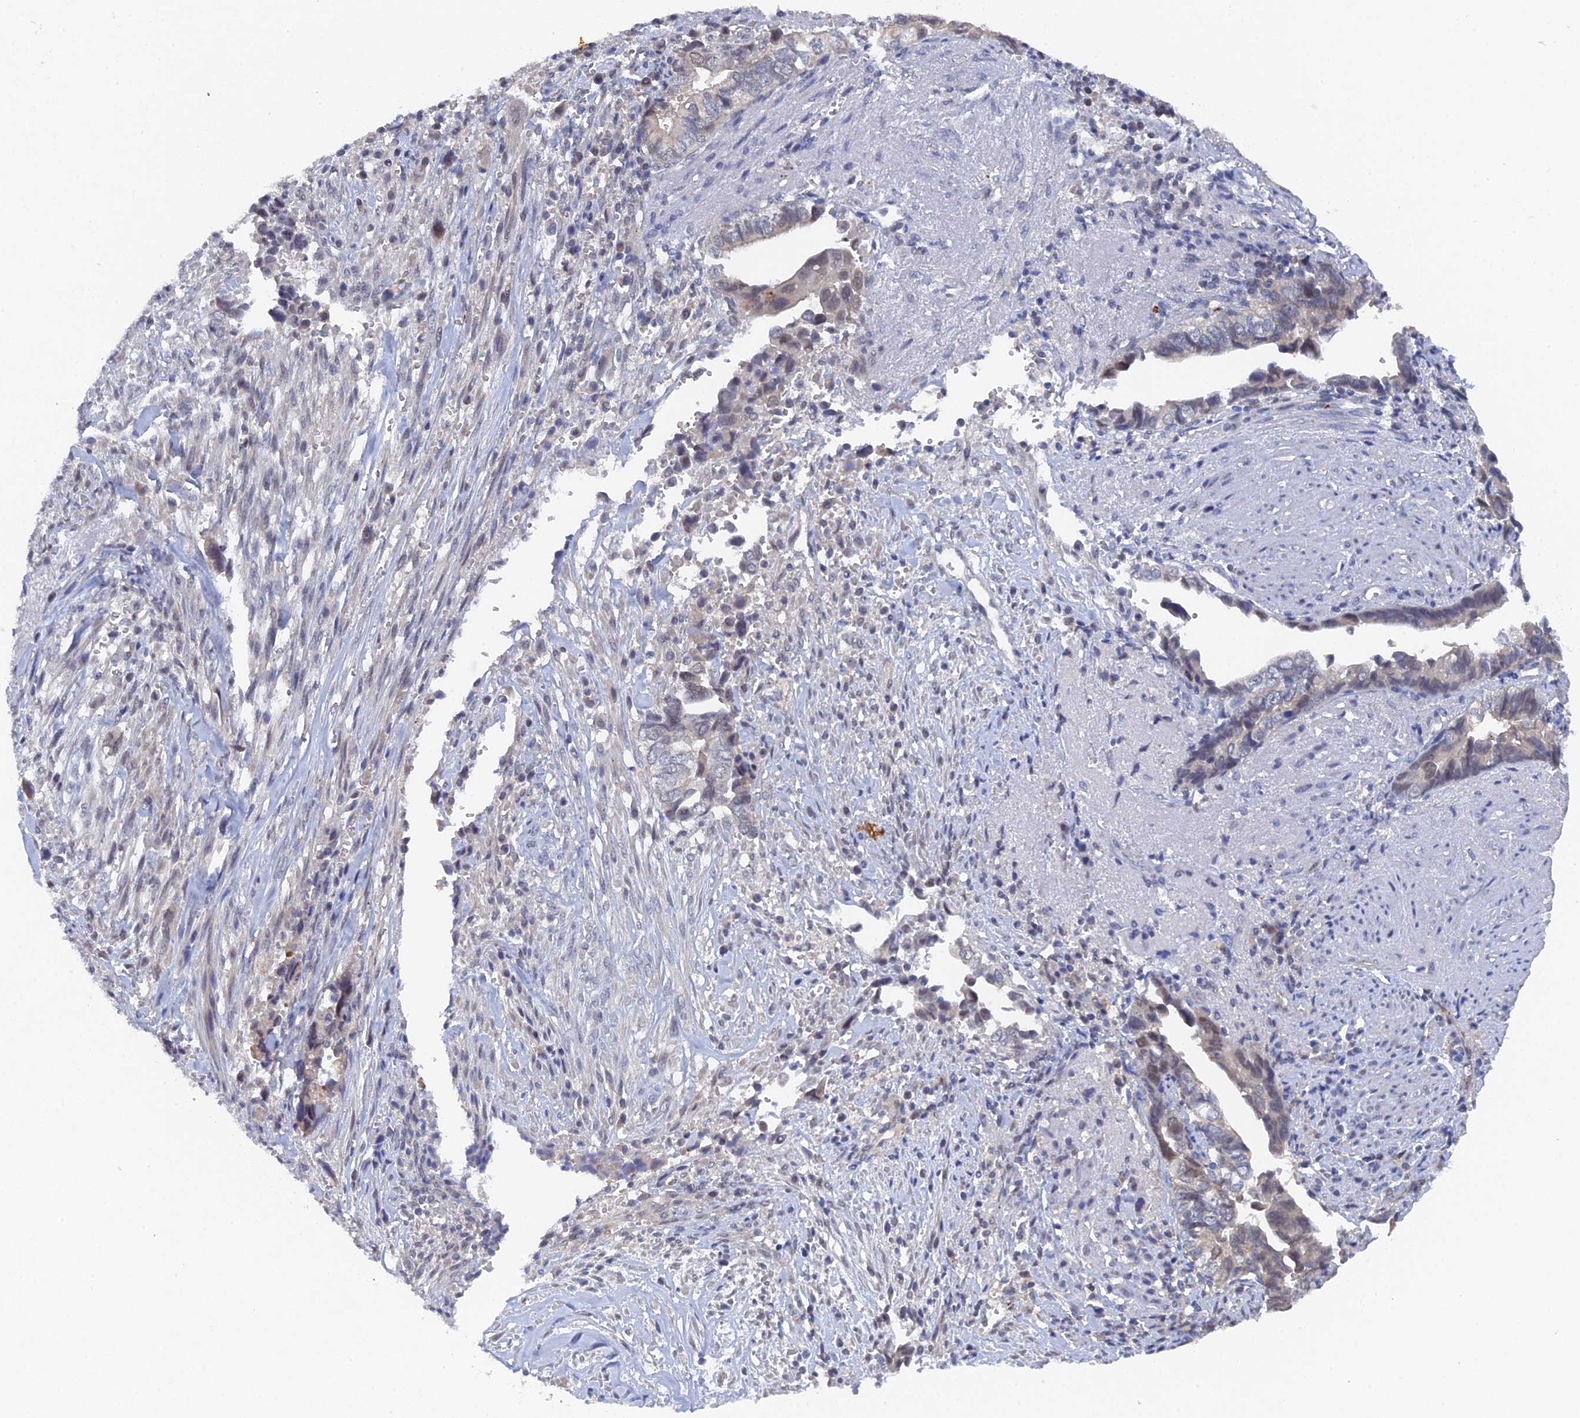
{"staining": {"intensity": "weak", "quantity": "<25%", "location": "nuclear"}, "tissue": "liver cancer", "cell_type": "Tumor cells", "image_type": "cancer", "snomed": [{"axis": "morphology", "description": "Cholangiocarcinoma"}, {"axis": "topography", "description": "Liver"}], "caption": "A photomicrograph of human liver cancer is negative for staining in tumor cells. (DAB (3,3'-diaminobenzidine) immunohistochemistry with hematoxylin counter stain).", "gene": "MIGA2", "patient": {"sex": "female", "age": 79}}